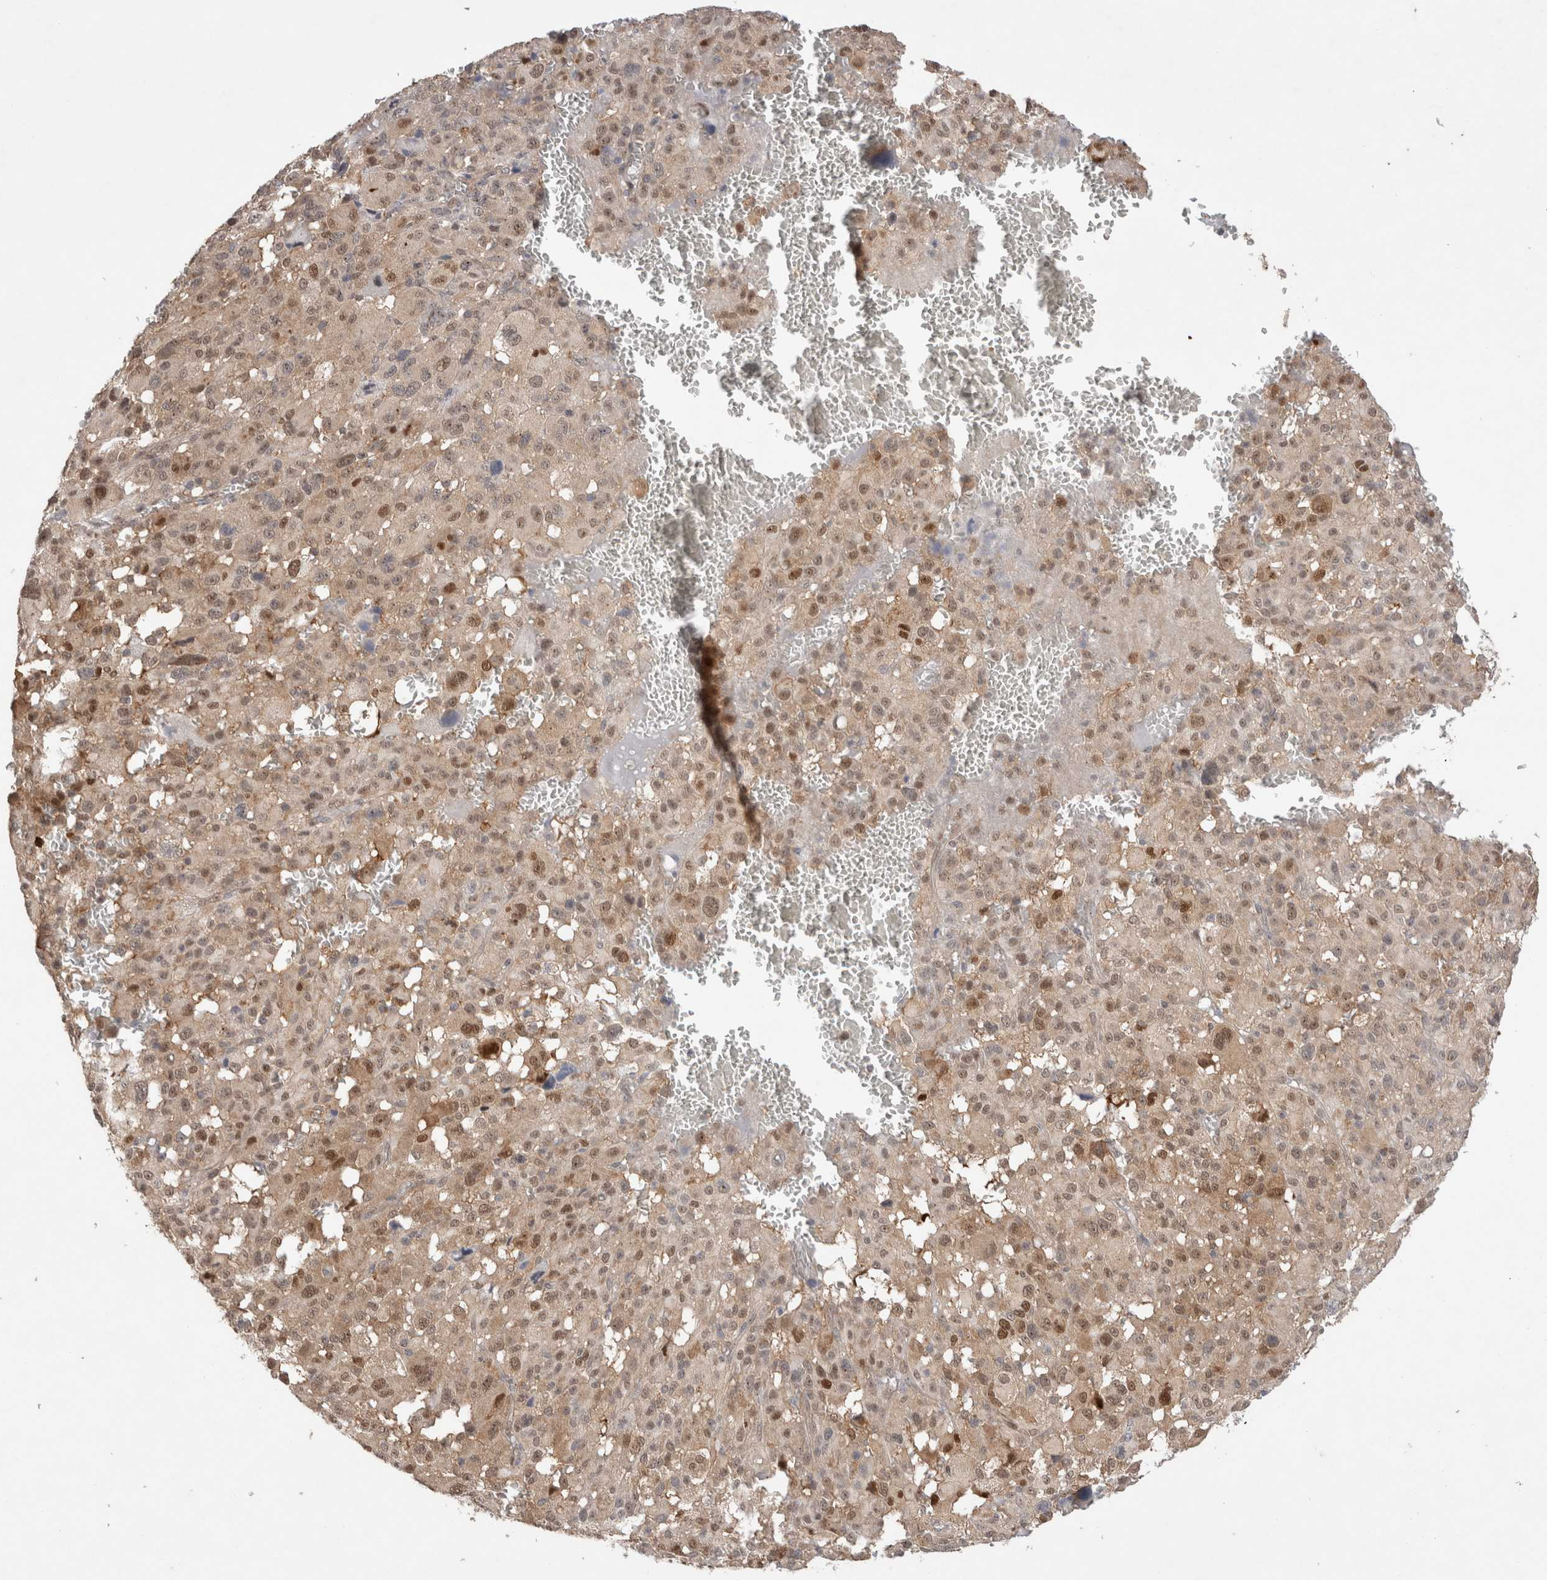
{"staining": {"intensity": "moderate", "quantity": "25%-75%", "location": "cytoplasmic/membranous,nuclear"}, "tissue": "melanoma", "cell_type": "Tumor cells", "image_type": "cancer", "snomed": [{"axis": "morphology", "description": "Malignant melanoma, Metastatic site"}, {"axis": "topography", "description": "Skin"}], "caption": "A micrograph of human malignant melanoma (metastatic site) stained for a protein demonstrates moderate cytoplasmic/membranous and nuclear brown staining in tumor cells.", "gene": "SLC29A1", "patient": {"sex": "female", "age": 74}}